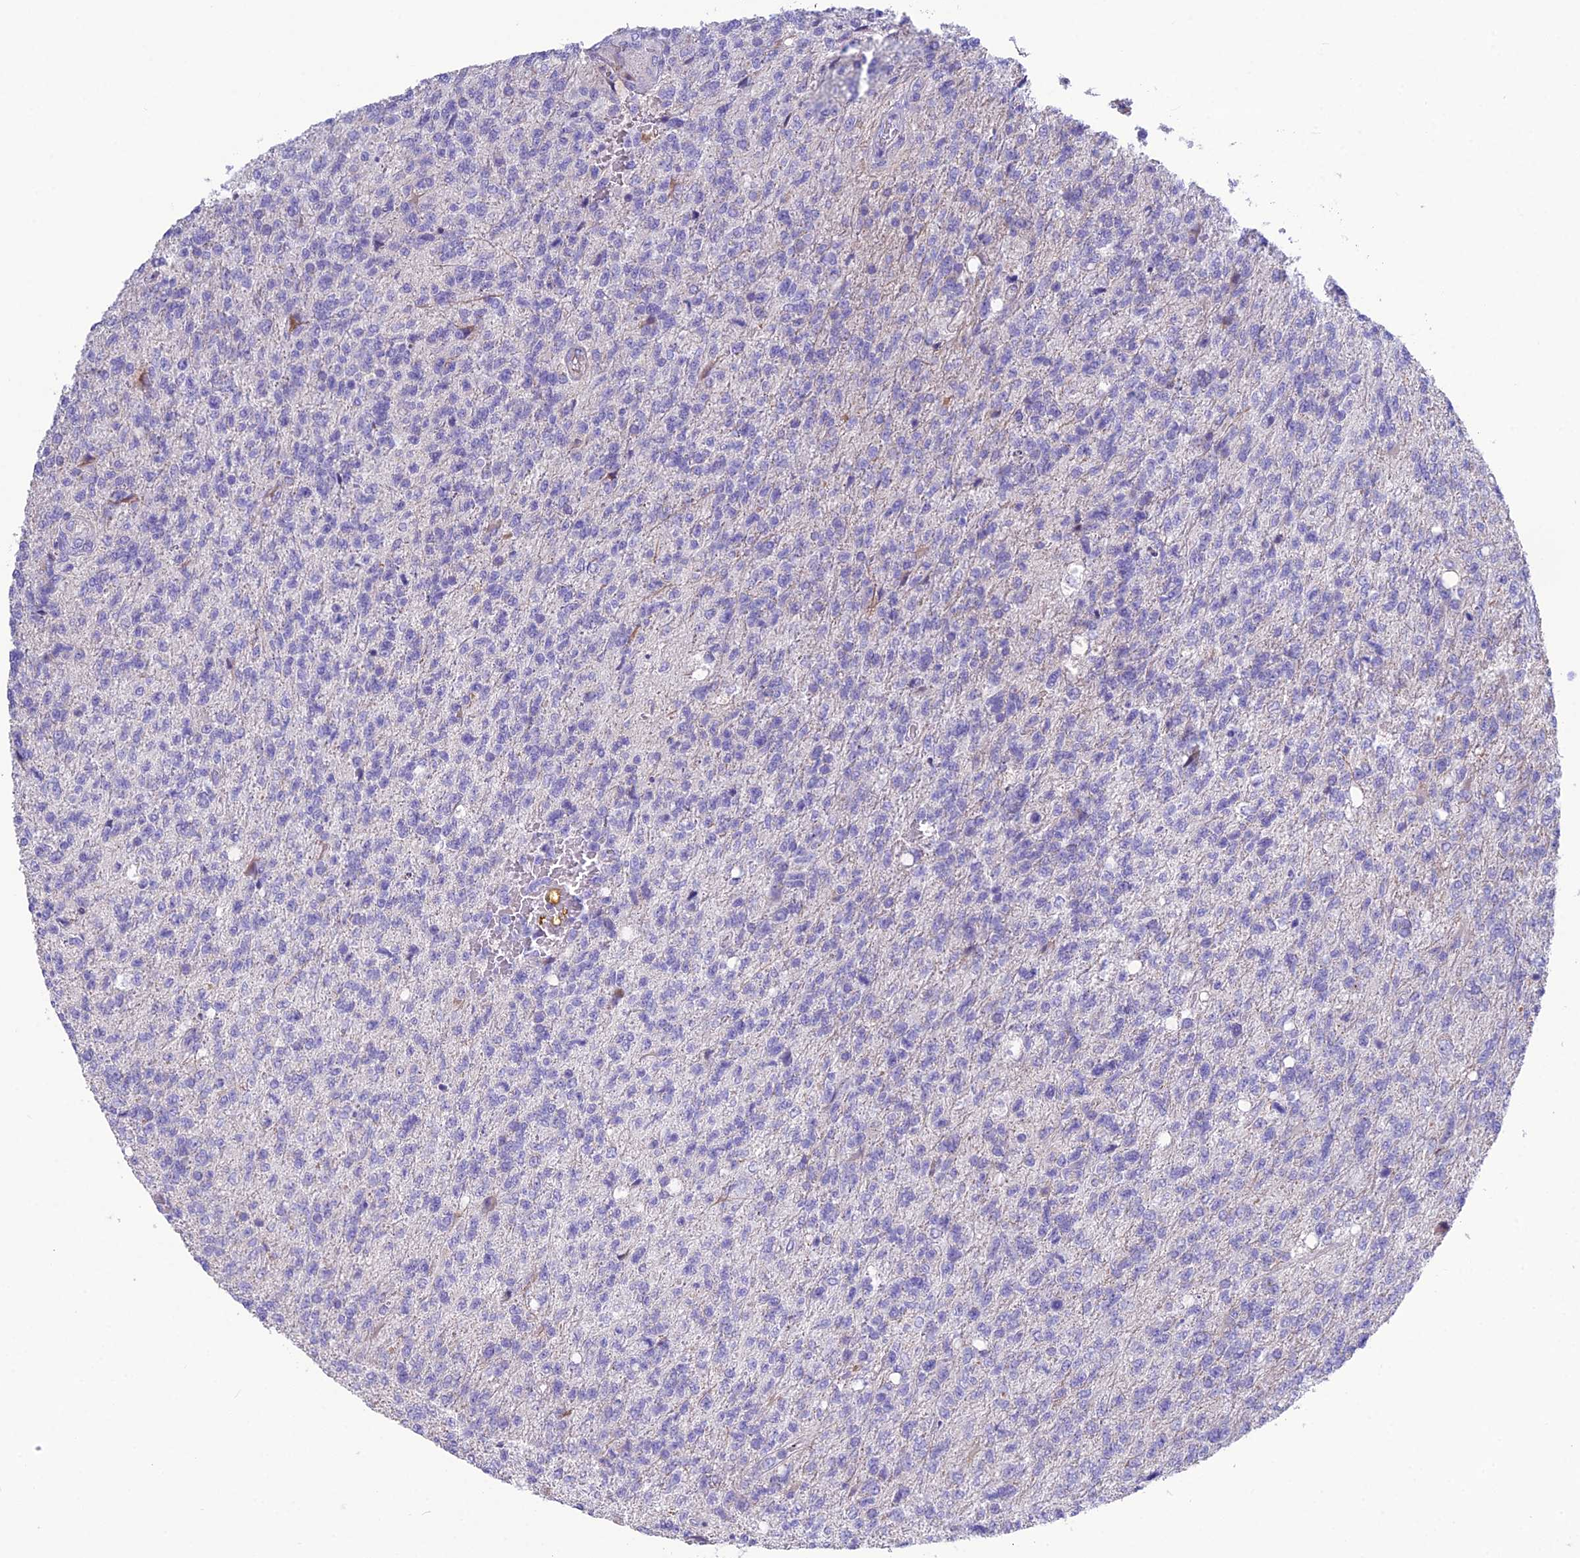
{"staining": {"intensity": "weak", "quantity": "<25%", "location": "cytoplasmic/membranous"}, "tissue": "glioma", "cell_type": "Tumor cells", "image_type": "cancer", "snomed": [{"axis": "morphology", "description": "Glioma, malignant, High grade"}, {"axis": "topography", "description": "Brain"}], "caption": "Tumor cells are negative for brown protein staining in glioma.", "gene": "BHMT2", "patient": {"sex": "male", "age": 56}}